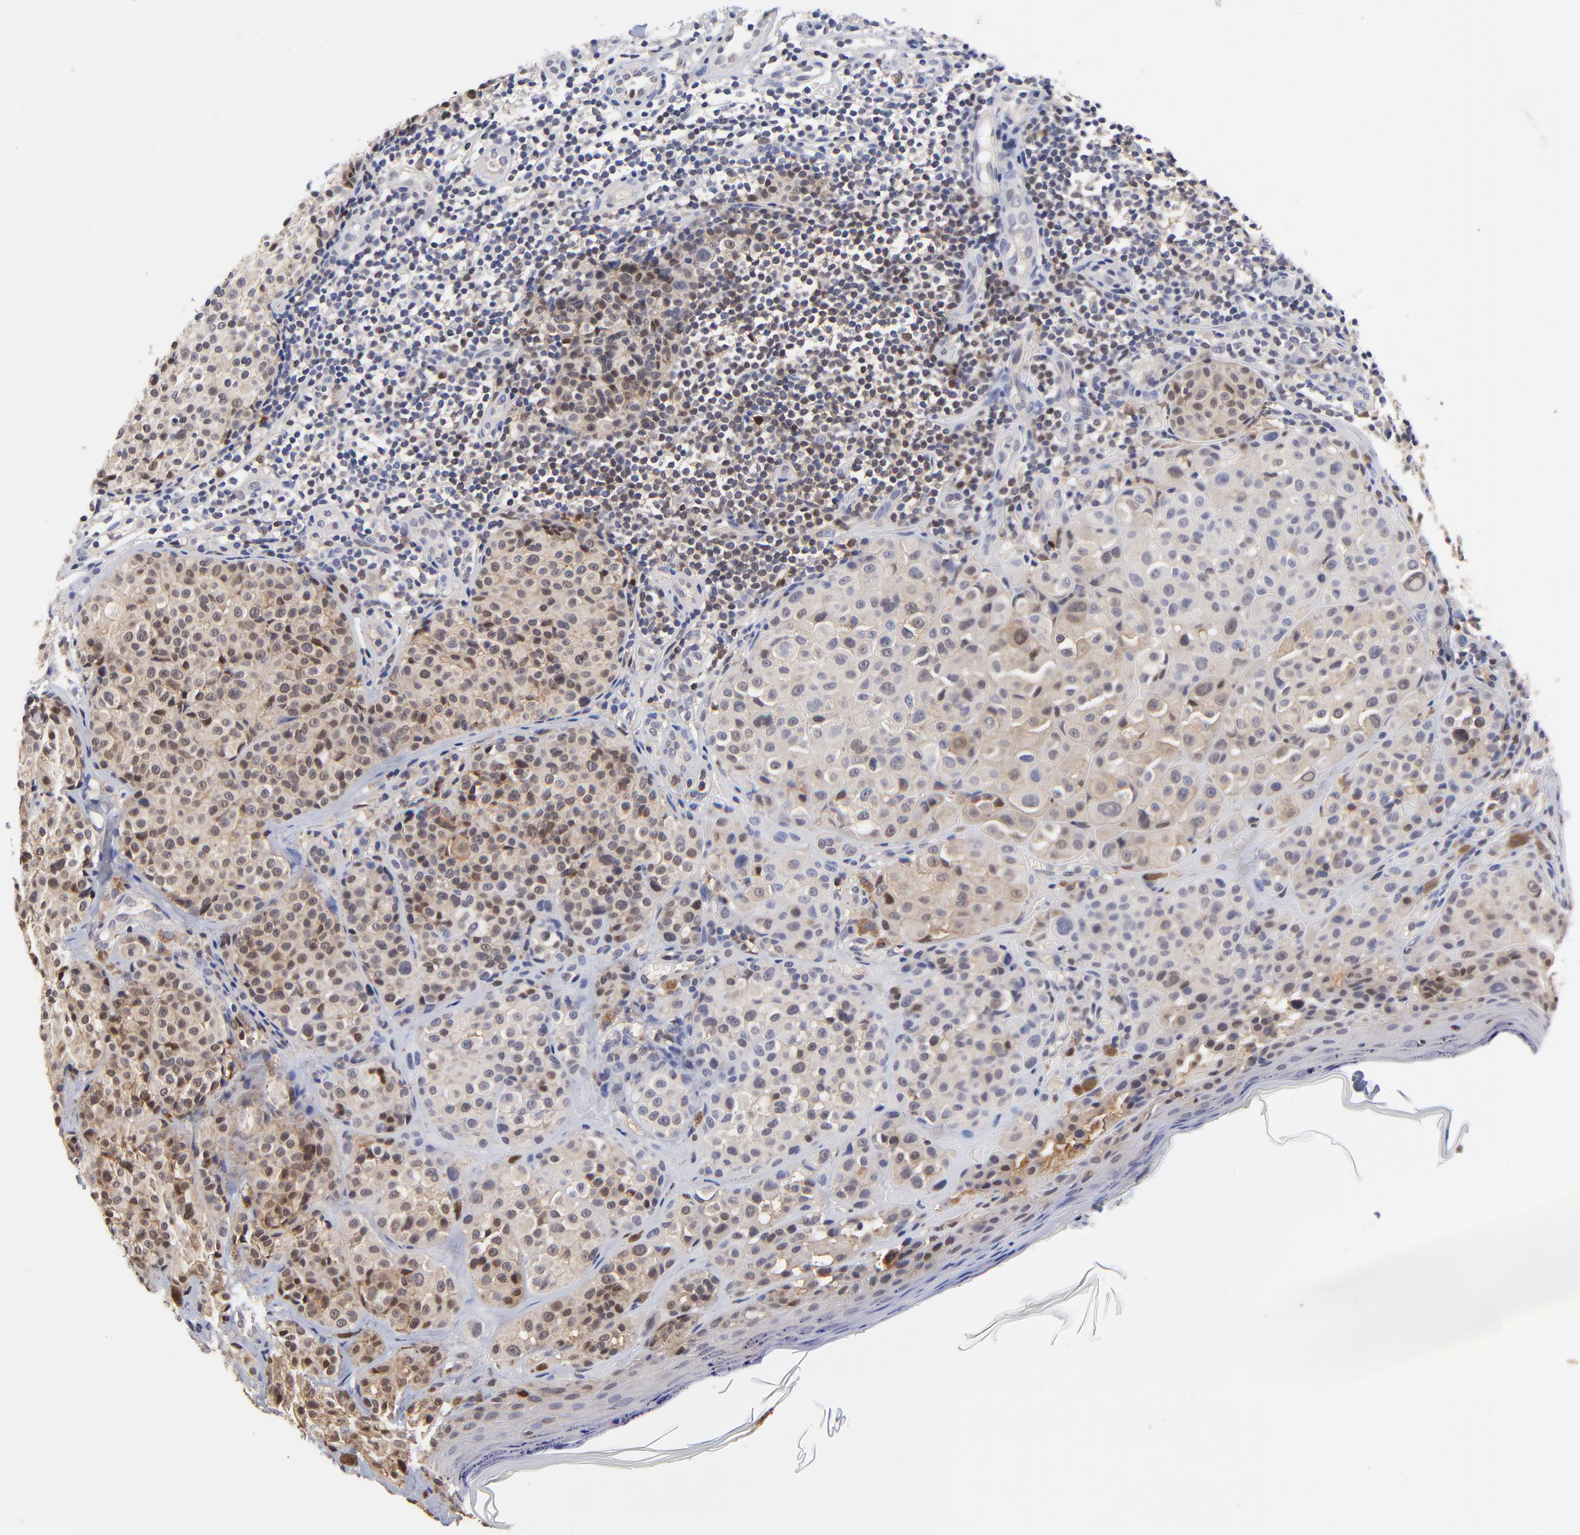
{"staining": {"intensity": "moderate", "quantity": ">75%", "location": "cytoplasmic/membranous,nuclear"}, "tissue": "melanoma", "cell_type": "Tumor cells", "image_type": "cancer", "snomed": [{"axis": "morphology", "description": "Malignant melanoma, NOS"}, {"axis": "topography", "description": "Skin"}], "caption": "Immunohistochemical staining of malignant melanoma exhibits moderate cytoplasmic/membranous and nuclear protein expression in approximately >75% of tumor cells.", "gene": "DCTPP1", "patient": {"sex": "female", "age": 75}}